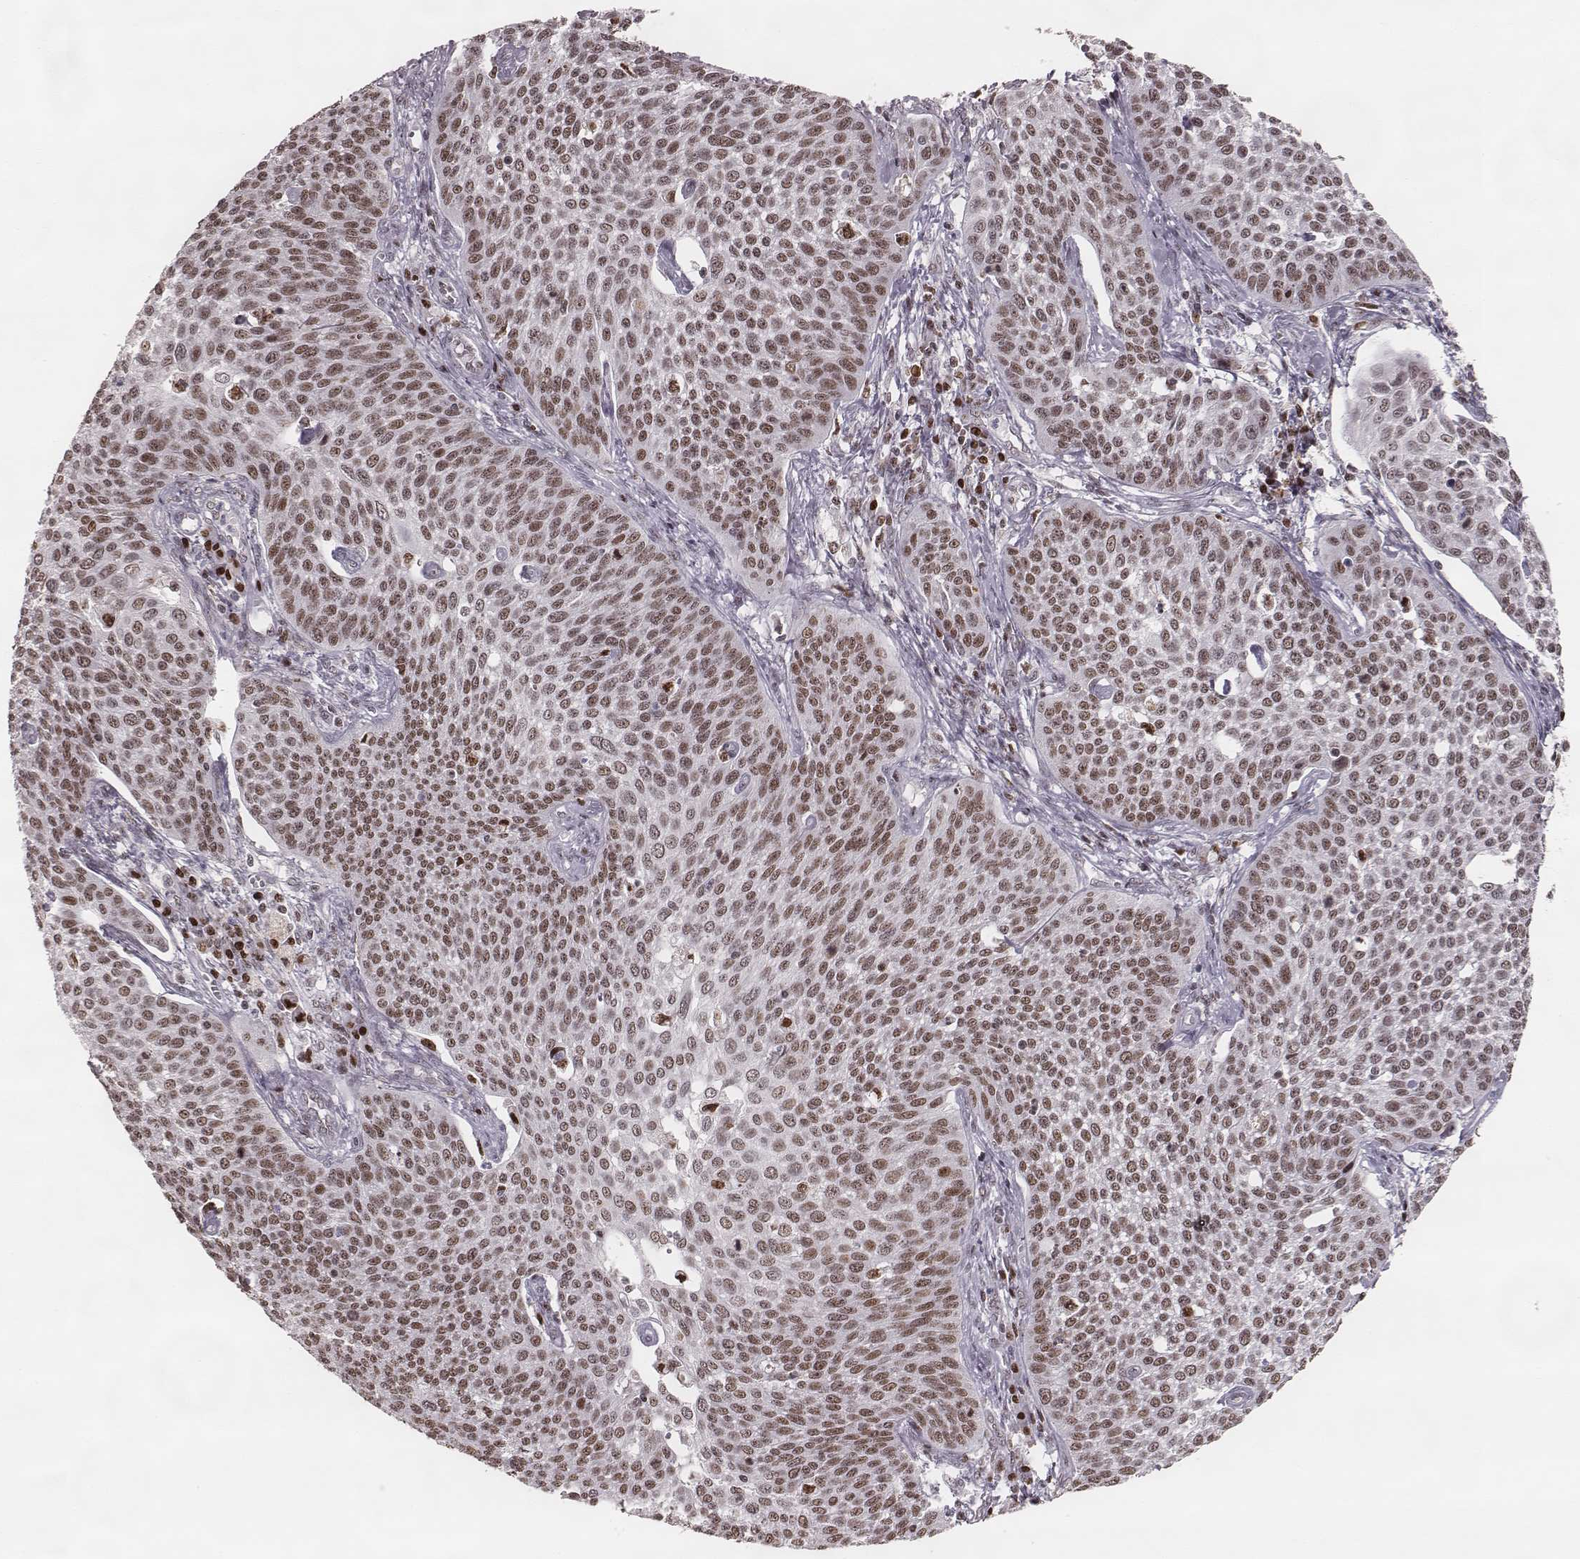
{"staining": {"intensity": "moderate", "quantity": ">75%", "location": "nuclear"}, "tissue": "cervical cancer", "cell_type": "Tumor cells", "image_type": "cancer", "snomed": [{"axis": "morphology", "description": "Squamous cell carcinoma, NOS"}, {"axis": "topography", "description": "Cervix"}], "caption": "The image displays staining of cervical cancer, revealing moderate nuclear protein positivity (brown color) within tumor cells.", "gene": "PARP1", "patient": {"sex": "female", "age": 34}}